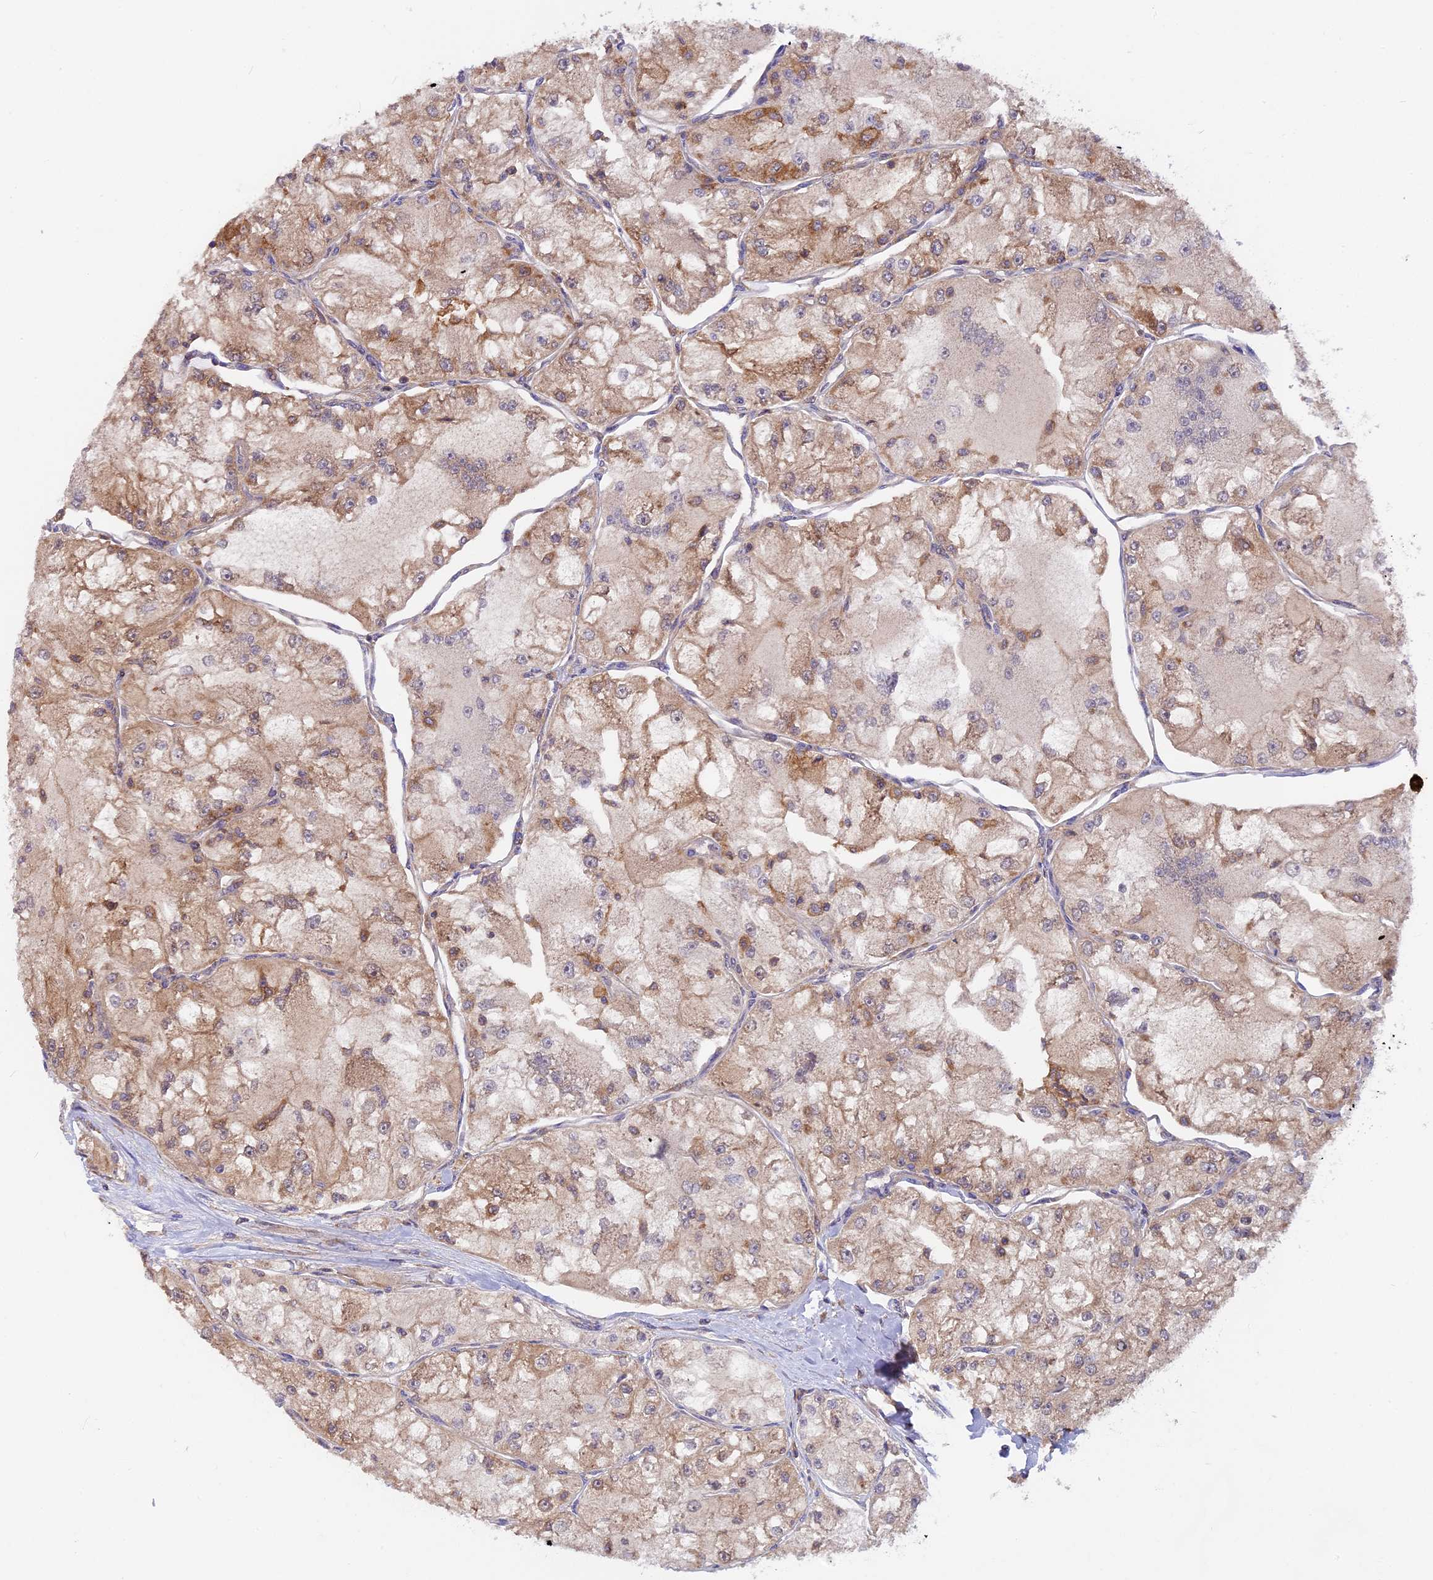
{"staining": {"intensity": "moderate", "quantity": "25%-75%", "location": "cytoplasmic/membranous"}, "tissue": "renal cancer", "cell_type": "Tumor cells", "image_type": "cancer", "snomed": [{"axis": "morphology", "description": "Adenocarcinoma, NOS"}, {"axis": "topography", "description": "Kidney"}], "caption": "There is medium levels of moderate cytoplasmic/membranous positivity in tumor cells of adenocarcinoma (renal), as demonstrated by immunohistochemical staining (brown color).", "gene": "MYO9B", "patient": {"sex": "female", "age": 72}}